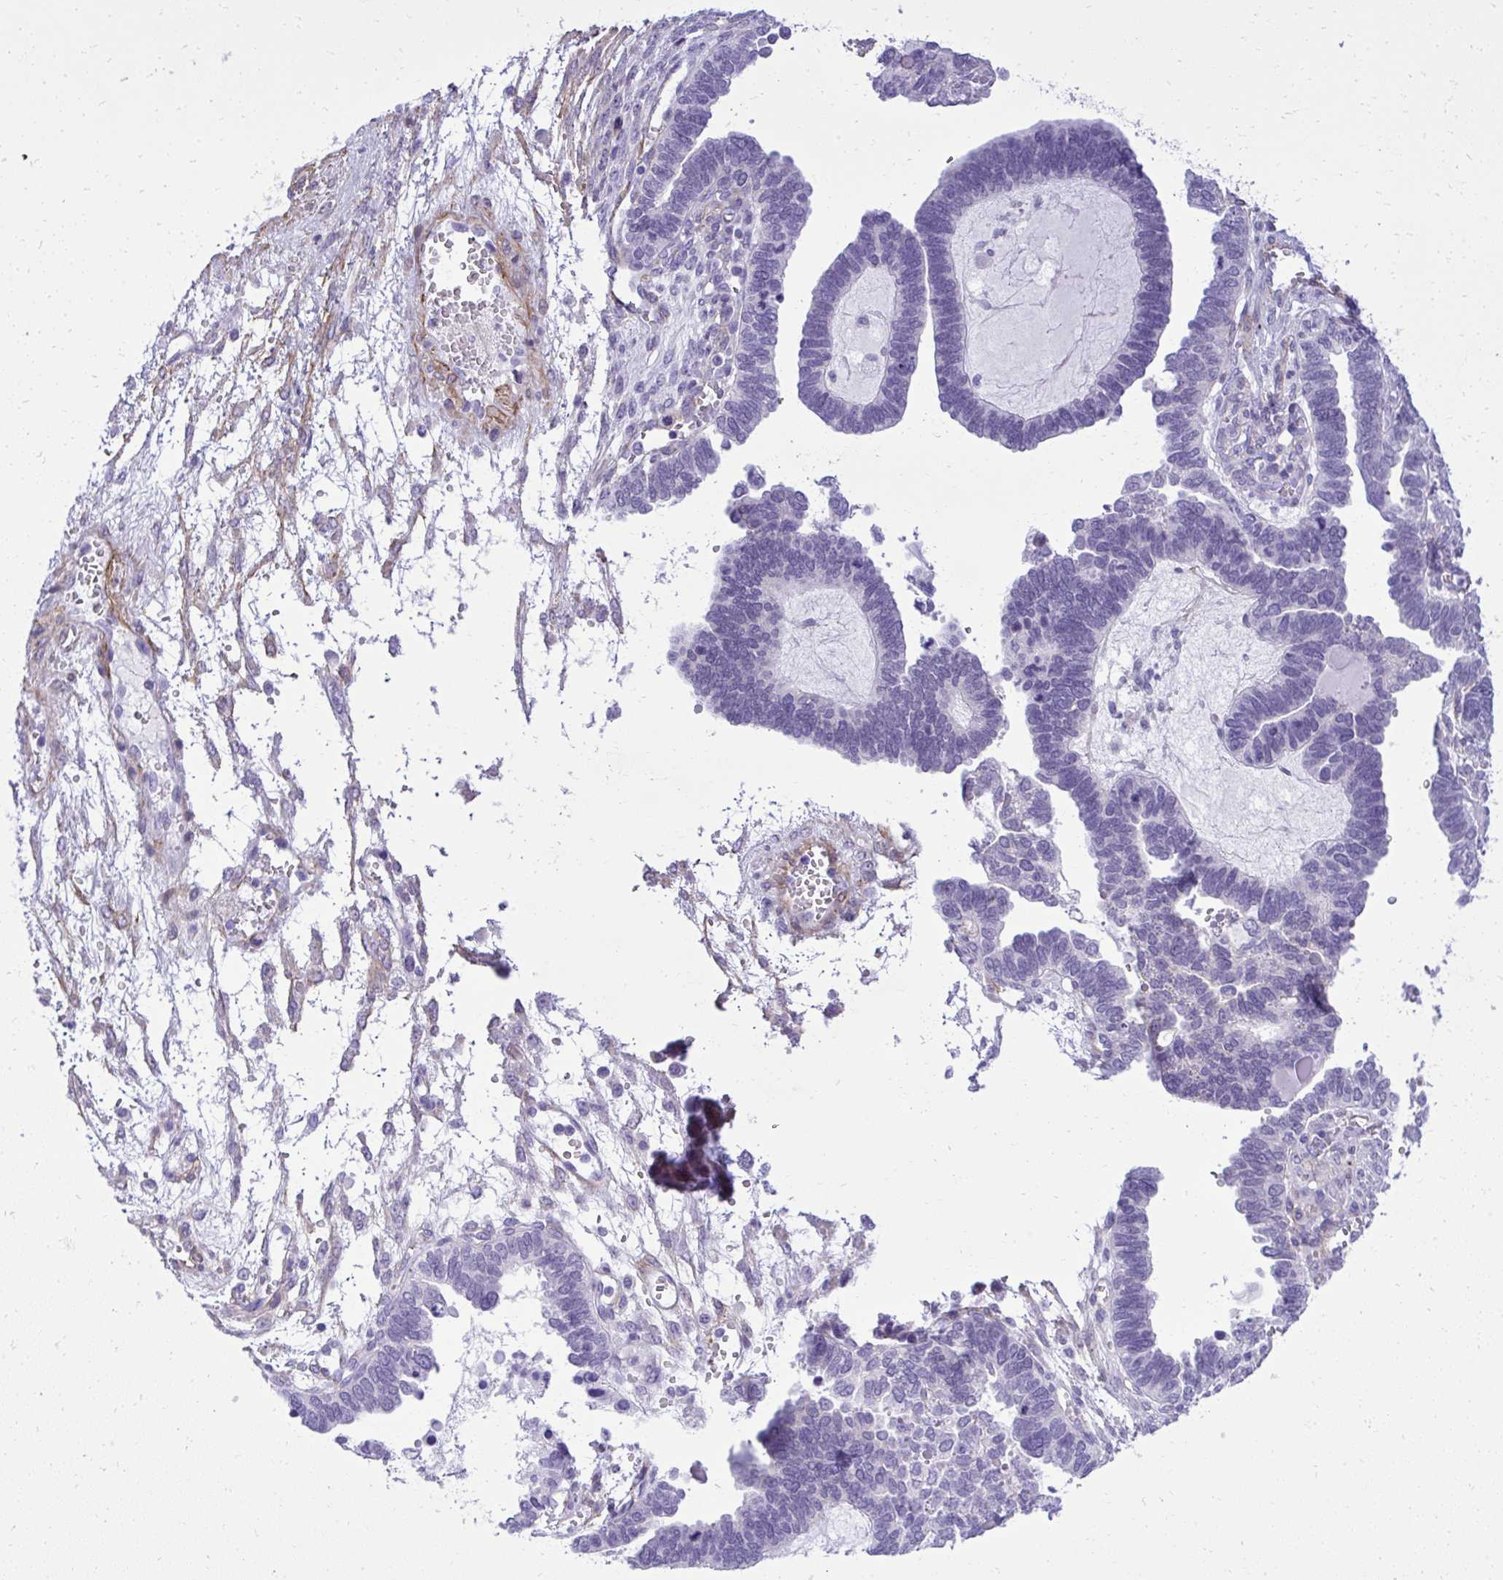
{"staining": {"intensity": "negative", "quantity": "none", "location": "none"}, "tissue": "ovarian cancer", "cell_type": "Tumor cells", "image_type": "cancer", "snomed": [{"axis": "morphology", "description": "Cystadenocarcinoma, serous, NOS"}, {"axis": "topography", "description": "Ovary"}], "caption": "Immunohistochemistry (IHC) image of serous cystadenocarcinoma (ovarian) stained for a protein (brown), which shows no positivity in tumor cells.", "gene": "PITPNM3", "patient": {"sex": "female", "age": 51}}